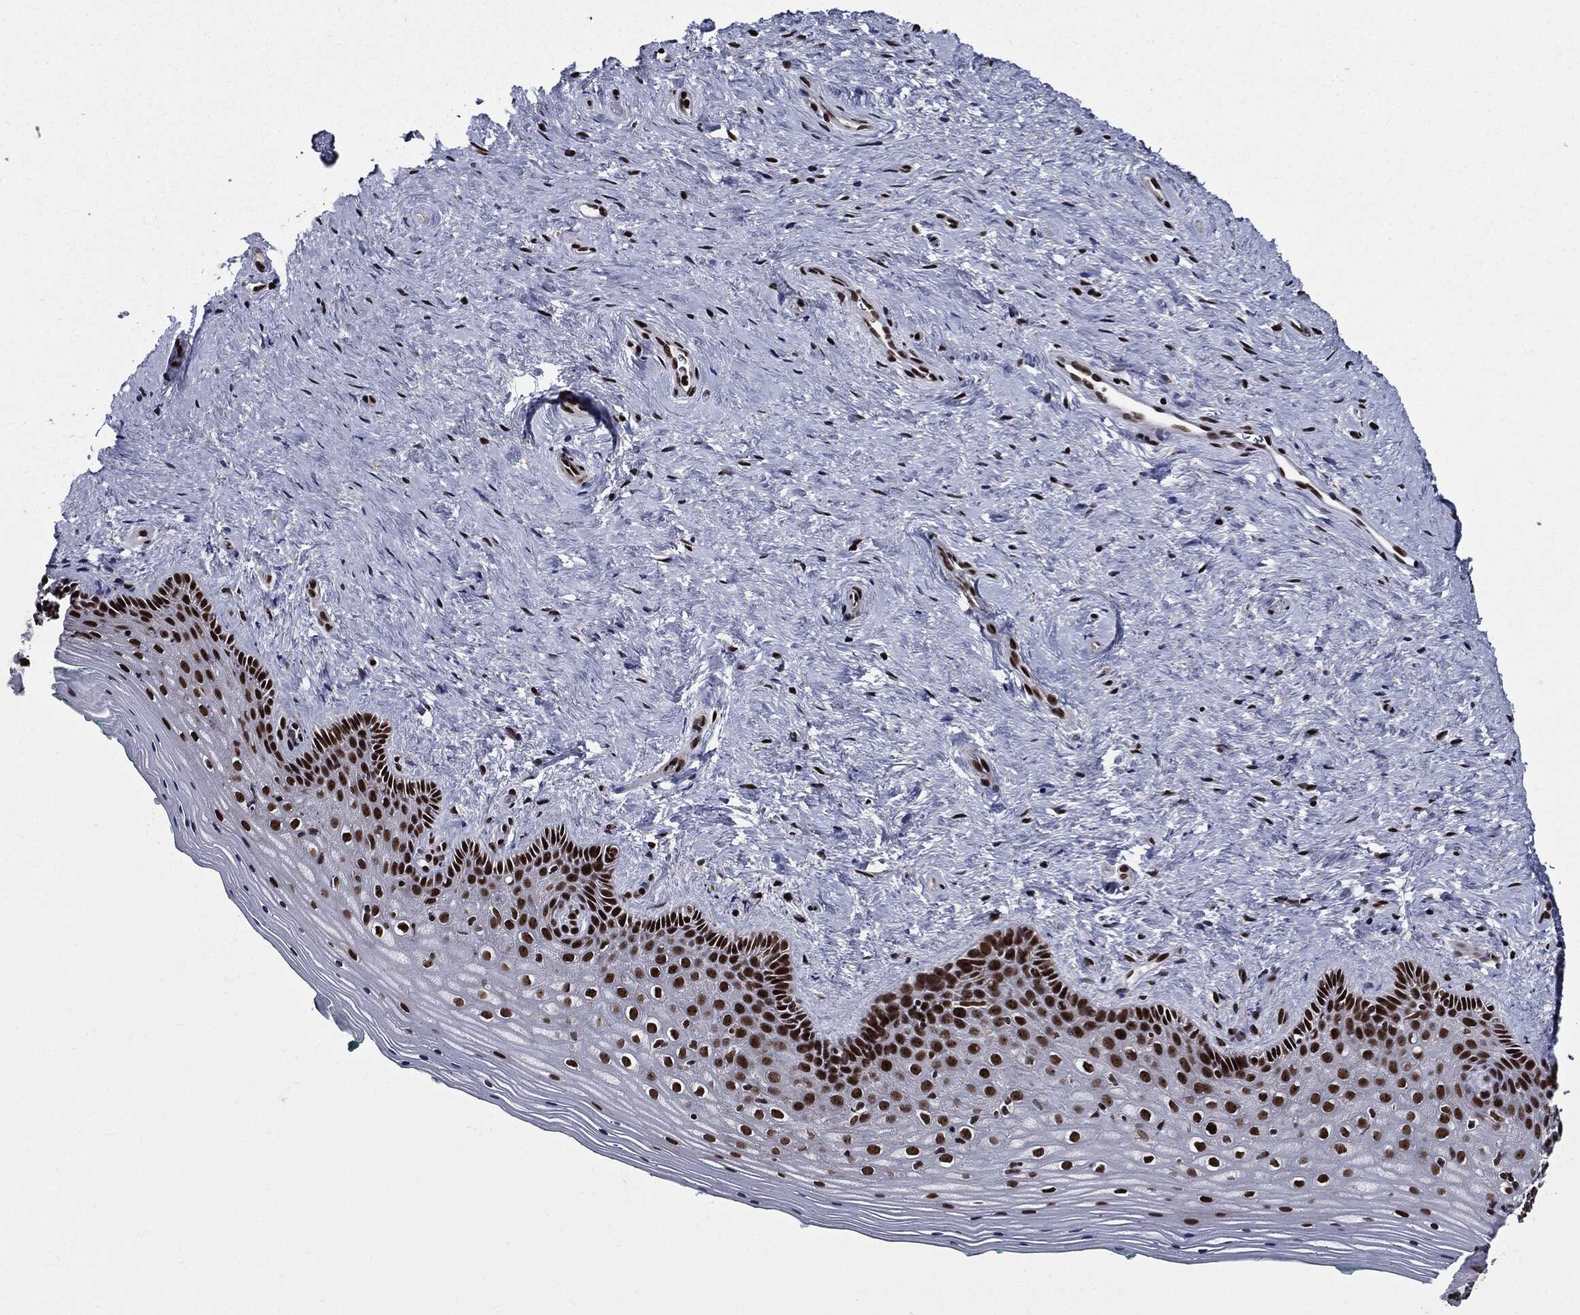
{"staining": {"intensity": "strong", "quantity": ">75%", "location": "nuclear"}, "tissue": "vagina", "cell_type": "Squamous epithelial cells", "image_type": "normal", "snomed": [{"axis": "morphology", "description": "Normal tissue, NOS"}, {"axis": "topography", "description": "Vagina"}], "caption": "DAB immunohistochemical staining of benign human vagina exhibits strong nuclear protein staining in about >75% of squamous epithelial cells.", "gene": "ZFP91", "patient": {"sex": "female", "age": 45}}